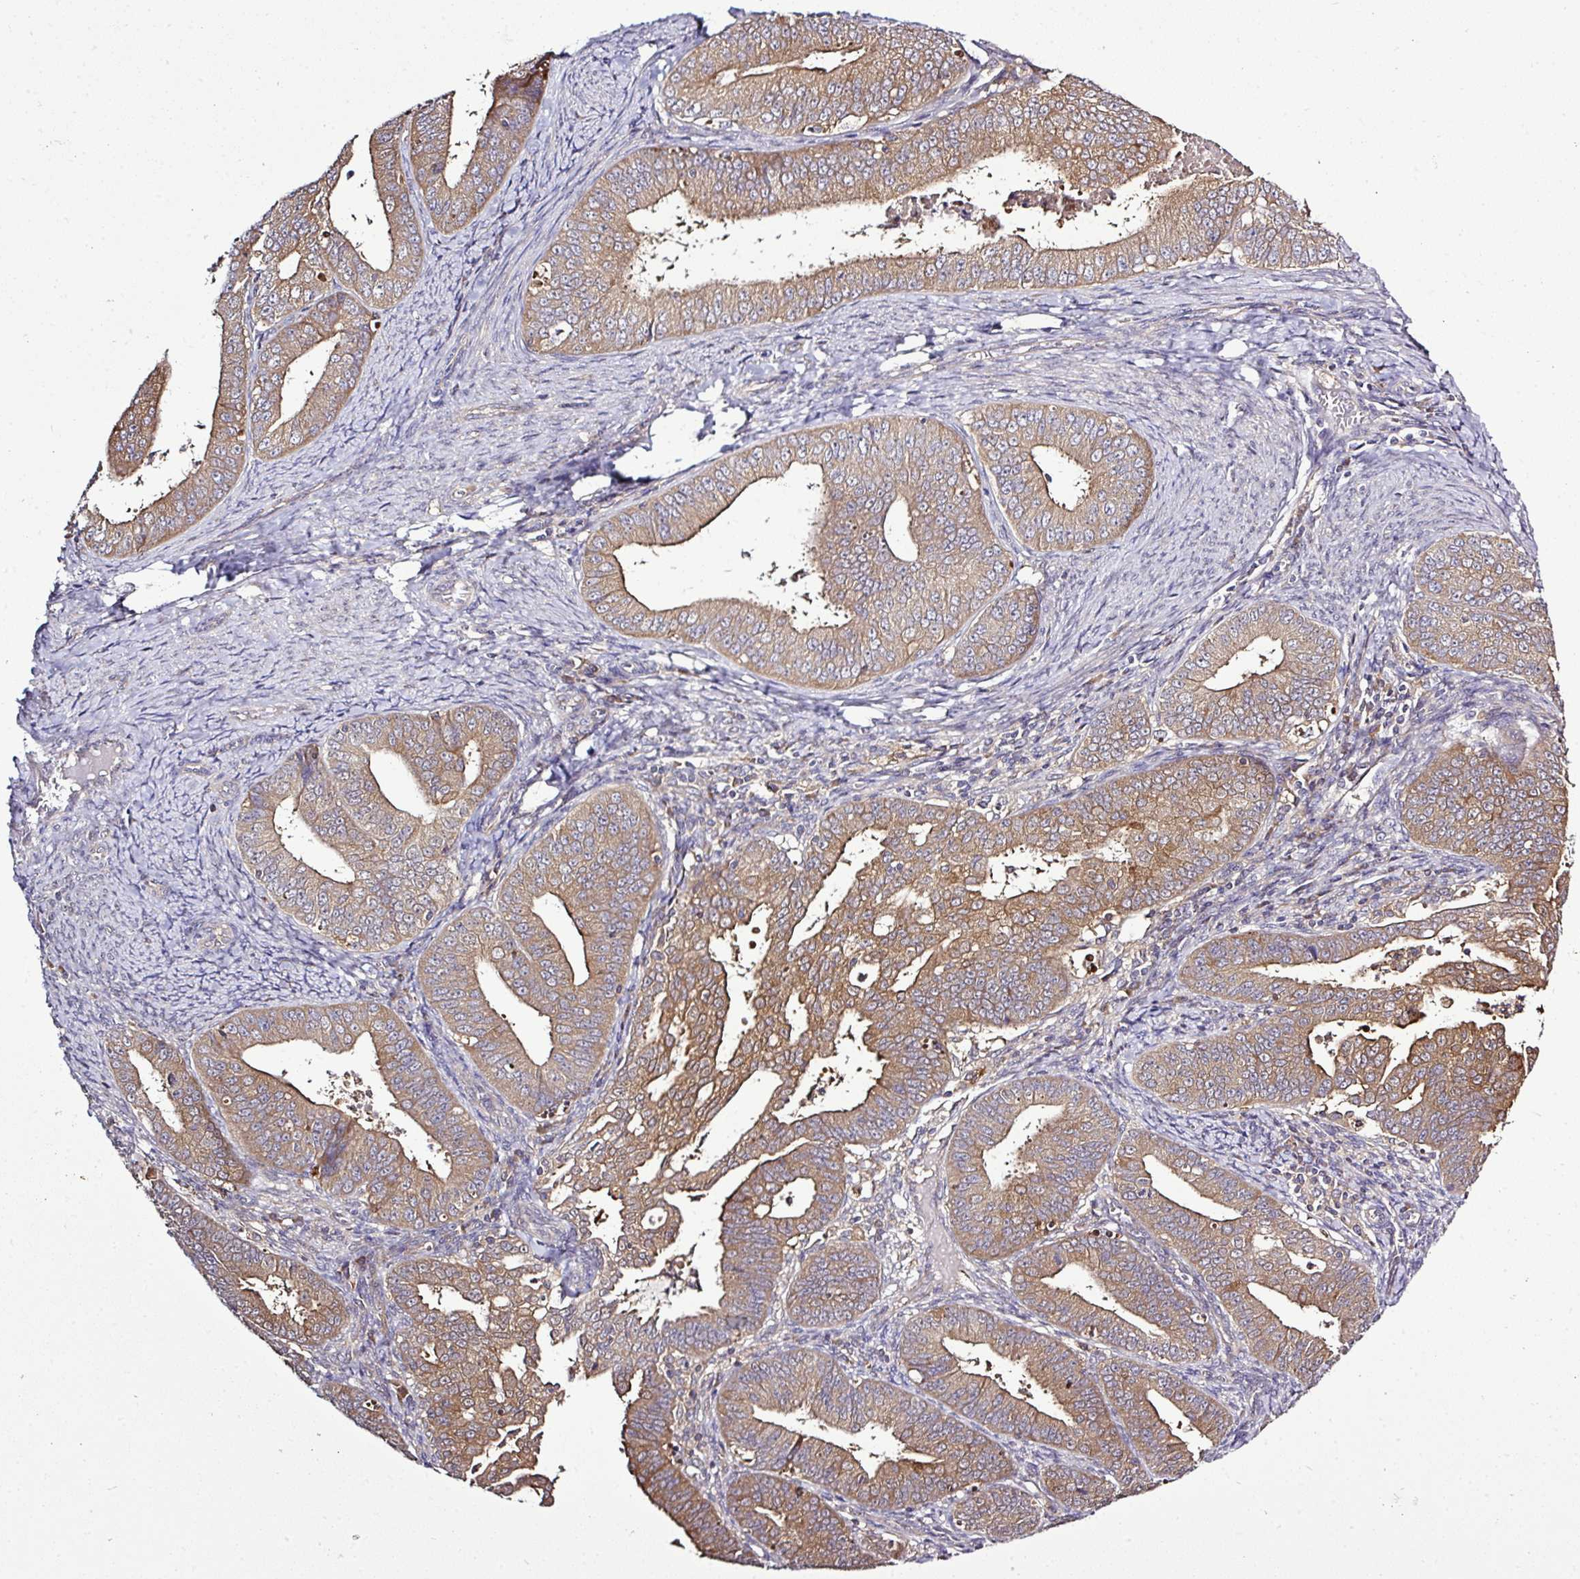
{"staining": {"intensity": "moderate", "quantity": ">75%", "location": "cytoplasmic/membranous"}, "tissue": "endometrial cancer", "cell_type": "Tumor cells", "image_type": "cancer", "snomed": [{"axis": "morphology", "description": "Adenocarcinoma, NOS"}, {"axis": "topography", "description": "Endometrium"}], "caption": "IHC staining of endometrial cancer (adenocarcinoma), which demonstrates medium levels of moderate cytoplasmic/membranous positivity in approximately >75% of tumor cells indicating moderate cytoplasmic/membranous protein staining. The staining was performed using DAB (brown) for protein detection and nuclei were counterstained in hematoxylin (blue).", "gene": "TMEM107", "patient": {"sex": "female", "age": 73}}